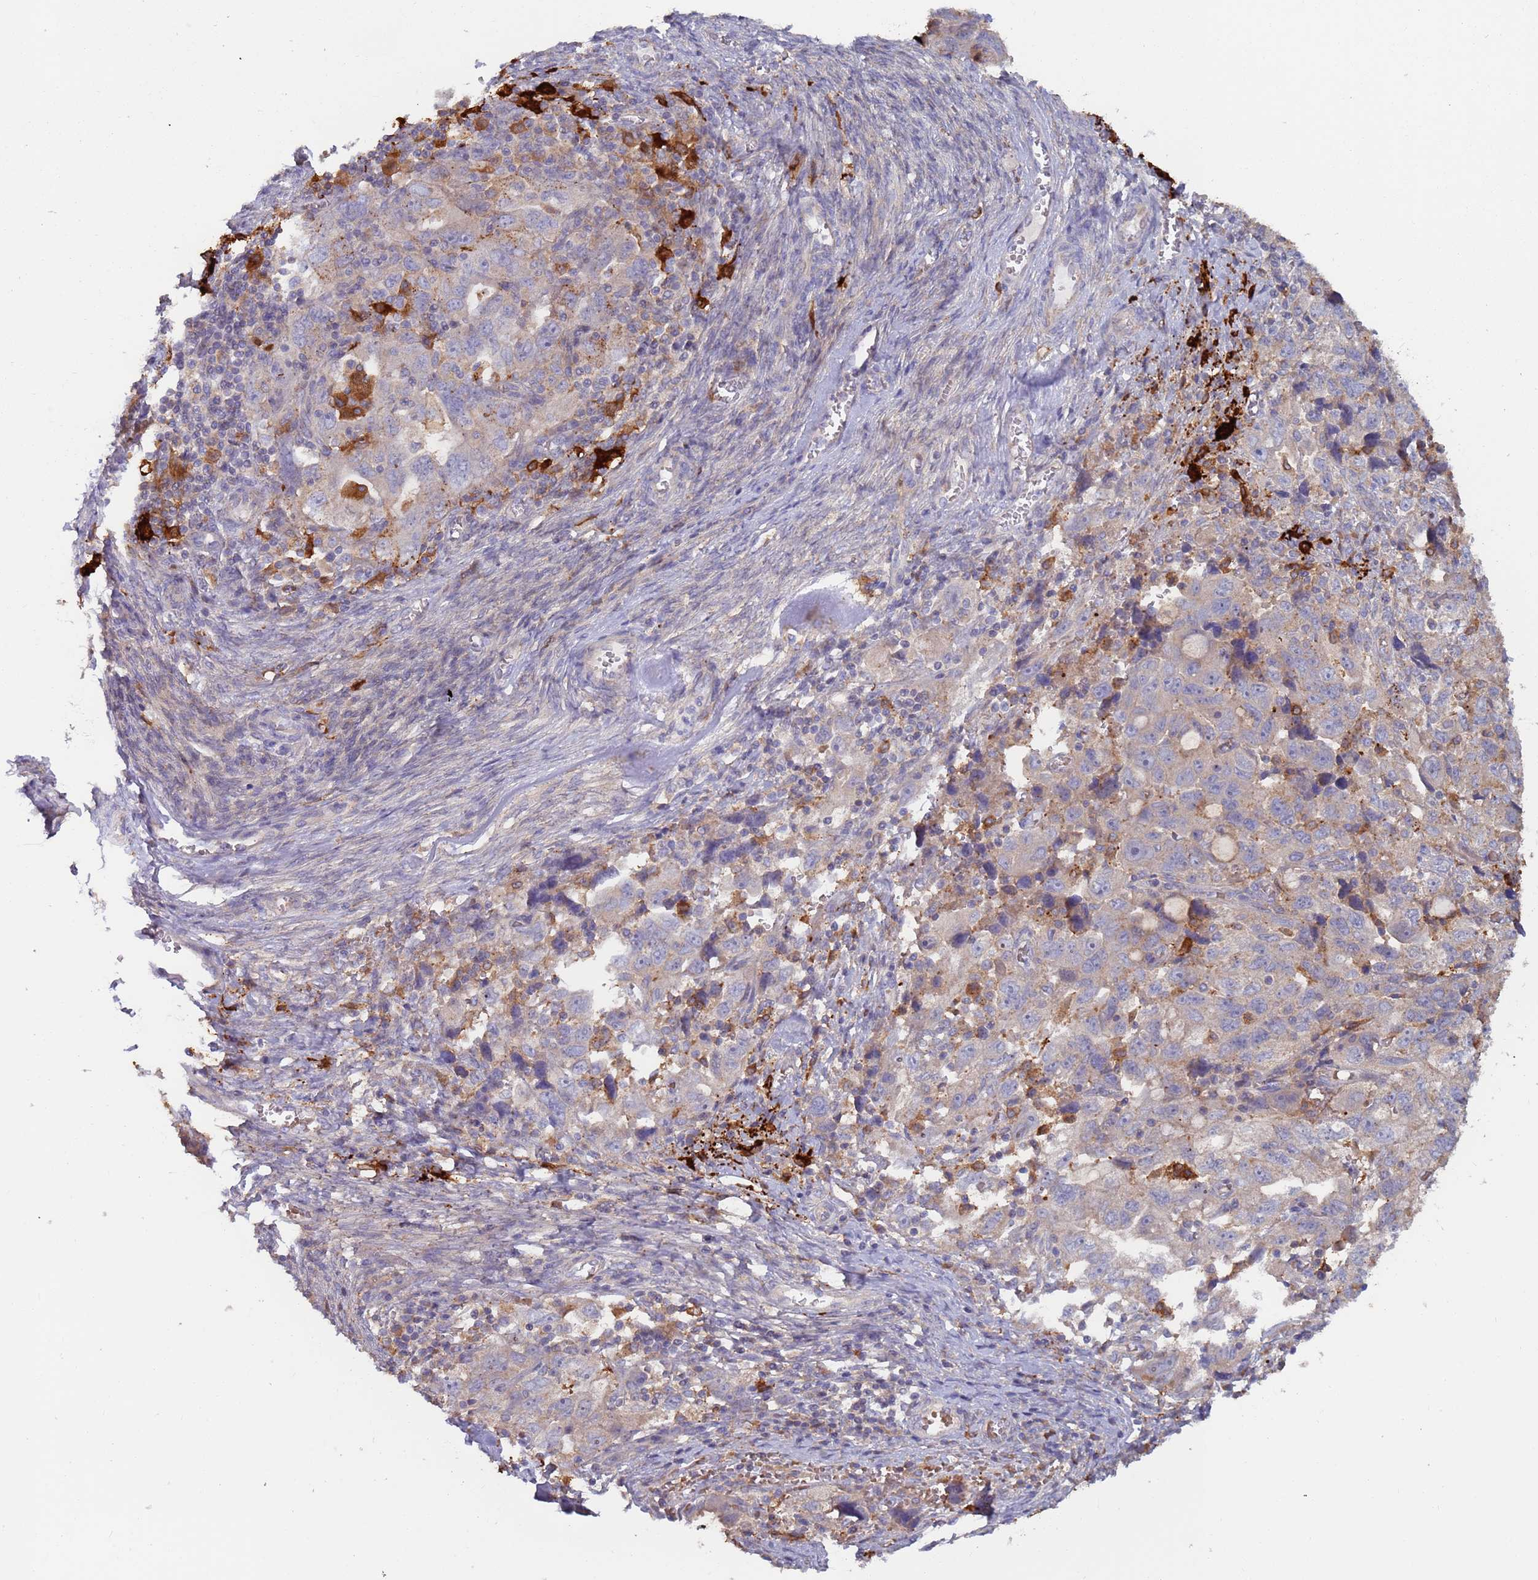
{"staining": {"intensity": "moderate", "quantity": "<25%", "location": "cytoplasmic/membranous"}, "tissue": "ovarian cancer", "cell_type": "Tumor cells", "image_type": "cancer", "snomed": [{"axis": "morphology", "description": "Carcinoma, NOS"}, {"axis": "morphology", "description": "Cystadenocarcinoma, serous, NOS"}, {"axis": "topography", "description": "Ovary"}], "caption": "An IHC photomicrograph of neoplastic tissue is shown. Protein staining in brown shows moderate cytoplasmic/membranous positivity in serous cystadenocarcinoma (ovarian) within tumor cells.", "gene": "MALRD1", "patient": {"sex": "female", "age": 69}}